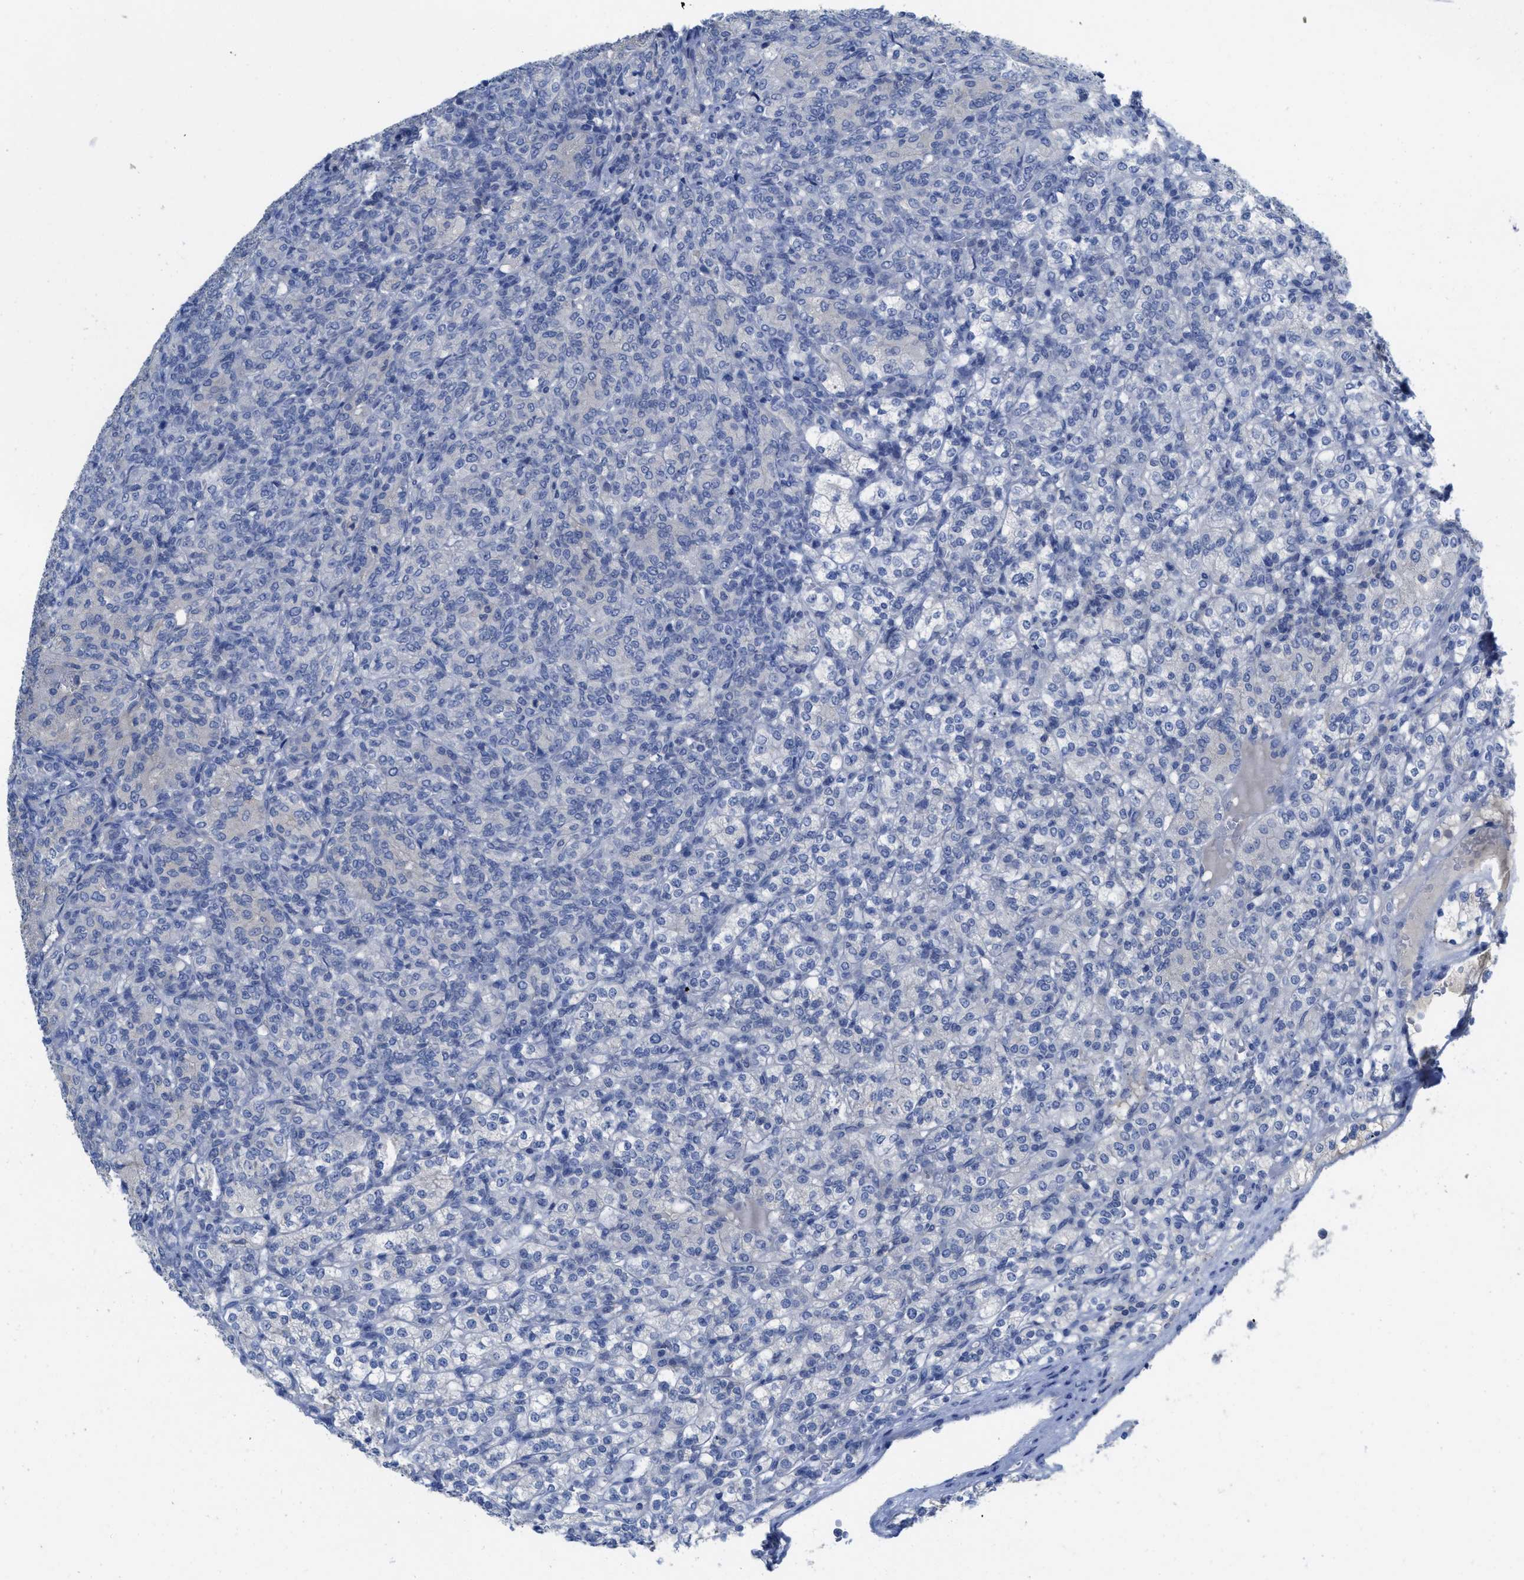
{"staining": {"intensity": "negative", "quantity": "none", "location": "none"}, "tissue": "renal cancer", "cell_type": "Tumor cells", "image_type": "cancer", "snomed": [{"axis": "morphology", "description": "Adenocarcinoma, NOS"}, {"axis": "topography", "description": "Kidney"}], "caption": "Immunohistochemical staining of human renal cancer (adenocarcinoma) reveals no significant positivity in tumor cells.", "gene": "CNNM4", "patient": {"sex": "male", "age": 77}}